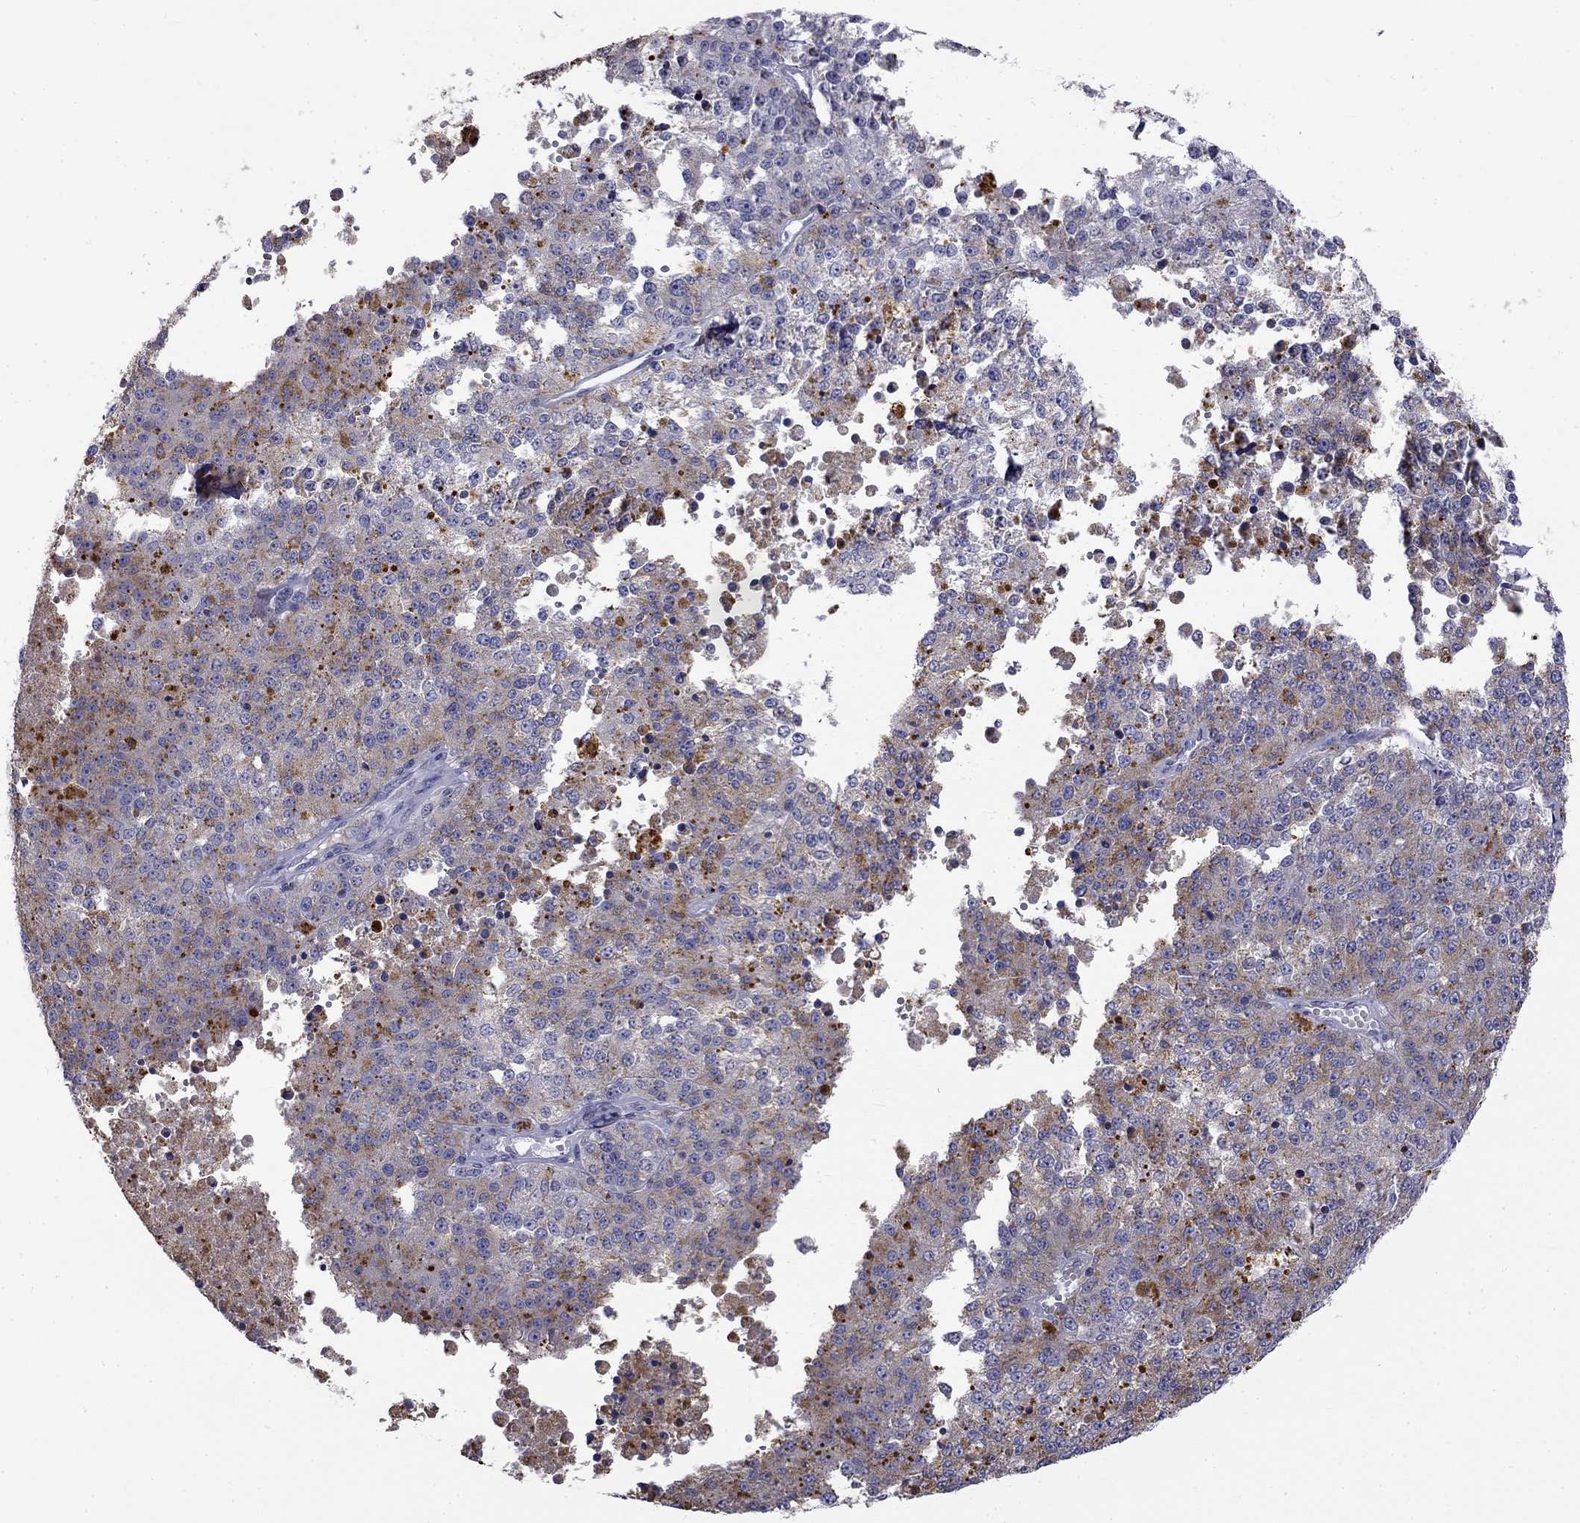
{"staining": {"intensity": "moderate", "quantity": ">75%", "location": "cytoplasmic/membranous"}, "tissue": "melanoma", "cell_type": "Tumor cells", "image_type": "cancer", "snomed": [{"axis": "morphology", "description": "Malignant melanoma, Metastatic site"}, {"axis": "topography", "description": "Lymph node"}], "caption": "About >75% of tumor cells in human malignant melanoma (metastatic site) show moderate cytoplasmic/membranous protein expression as visualized by brown immunohistochemical staining.", "gene": "CLPSL2", "patient": {"sex": "female", "age": 64}}